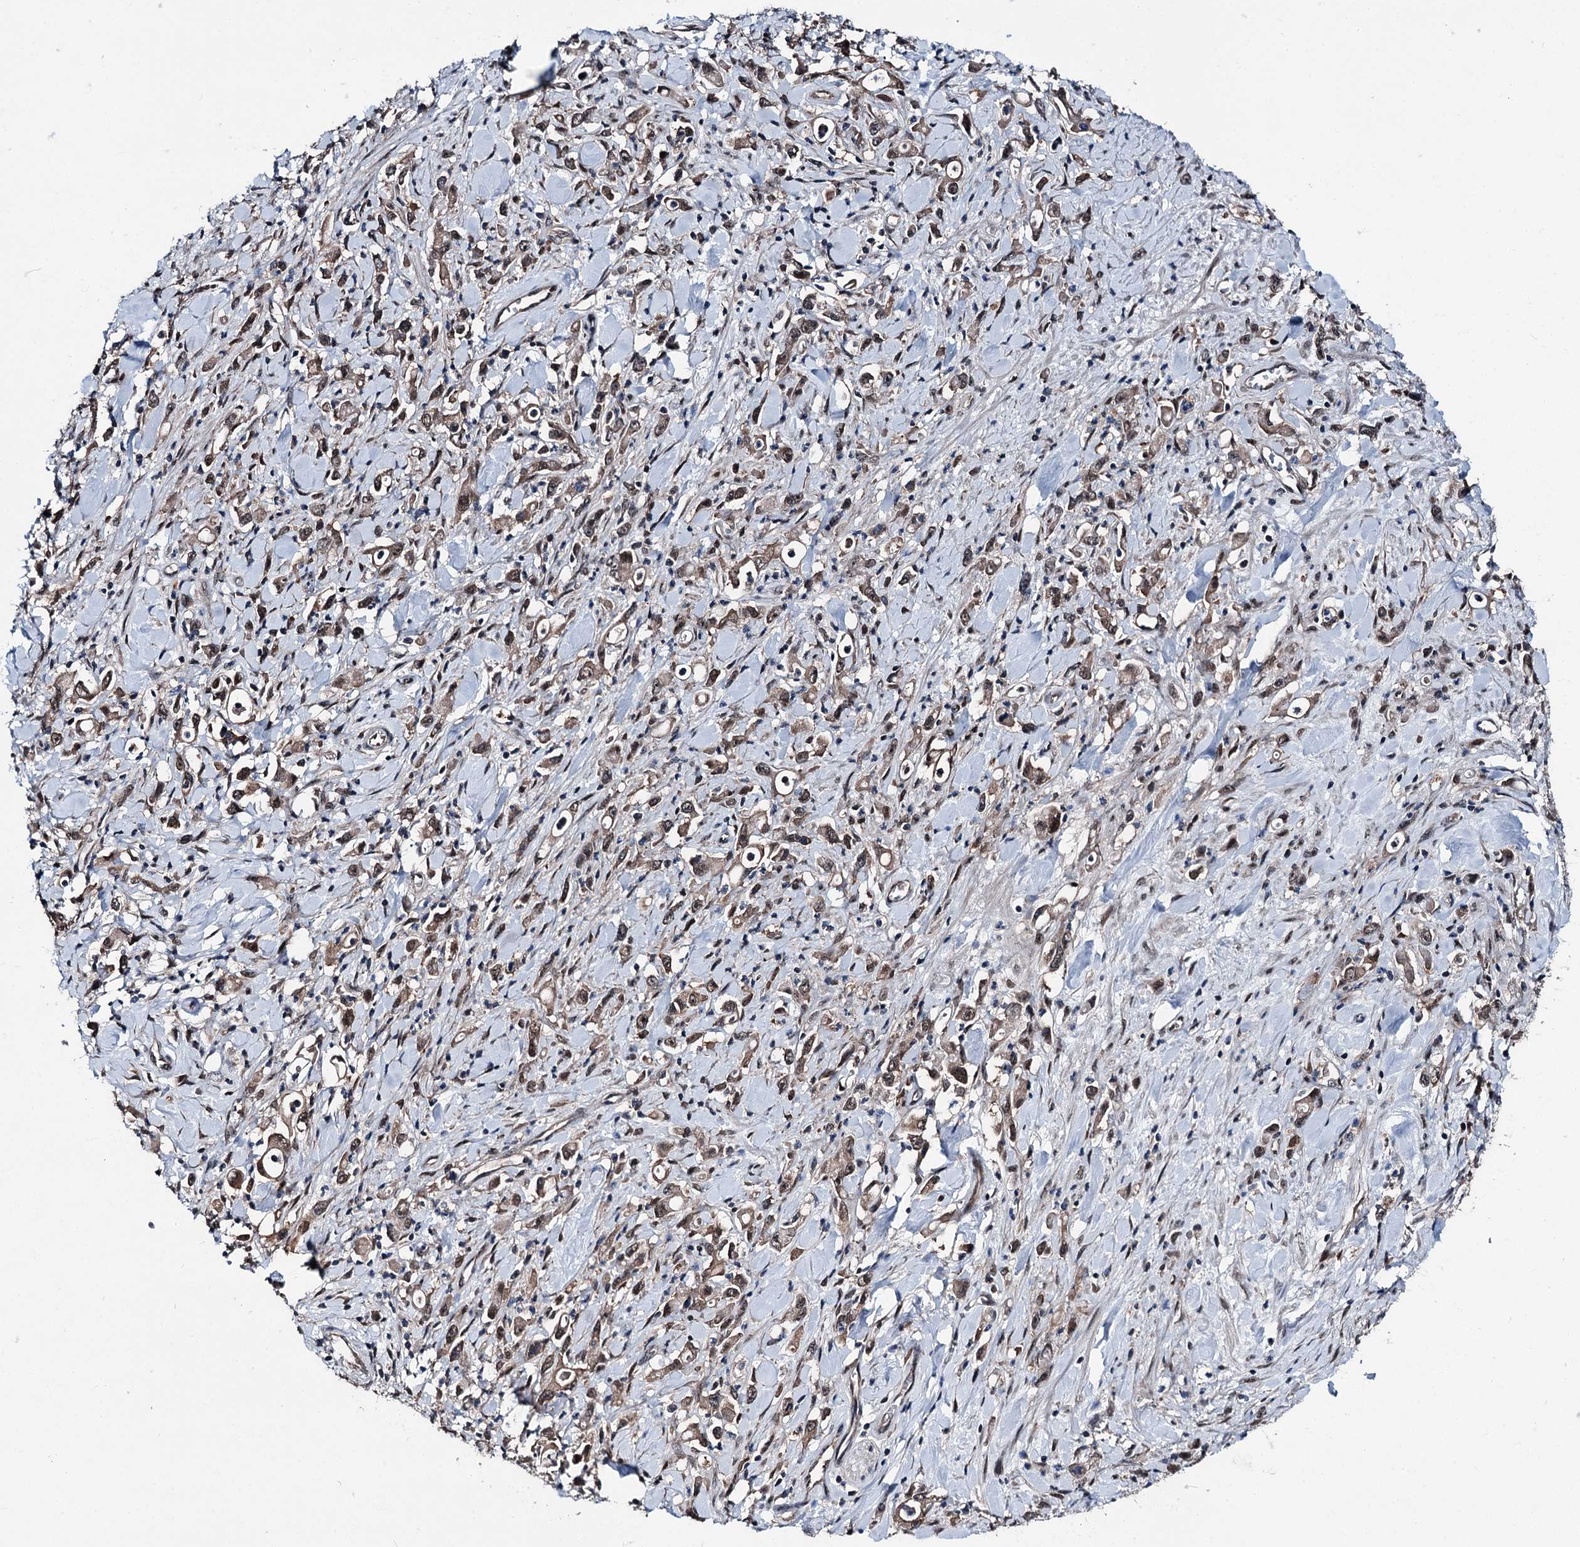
{"staining": {"intensity": "moderate", "quantity": ">75%", "location": "nuclear"}, "tissue": "stomach cancer", "cell_type": "Tumor cells", "image_type": "cancer", "snomed": [{"axis": "morphology", "description": "Adenocarcinoma, NOS"}, {"axis": "topography", "description": "Stomach, lower"}], "caption": "Moderate nuclear protein staining is present in approximately >75% of tumor cells in adenocarcinoma (stomach). Using DAB (brown) and hematoxylin (blue) stains, captured at high magnification using brightfield microscopy.", "gene": "PSMD13", "patient": {"sex": "female", "age": 43}}